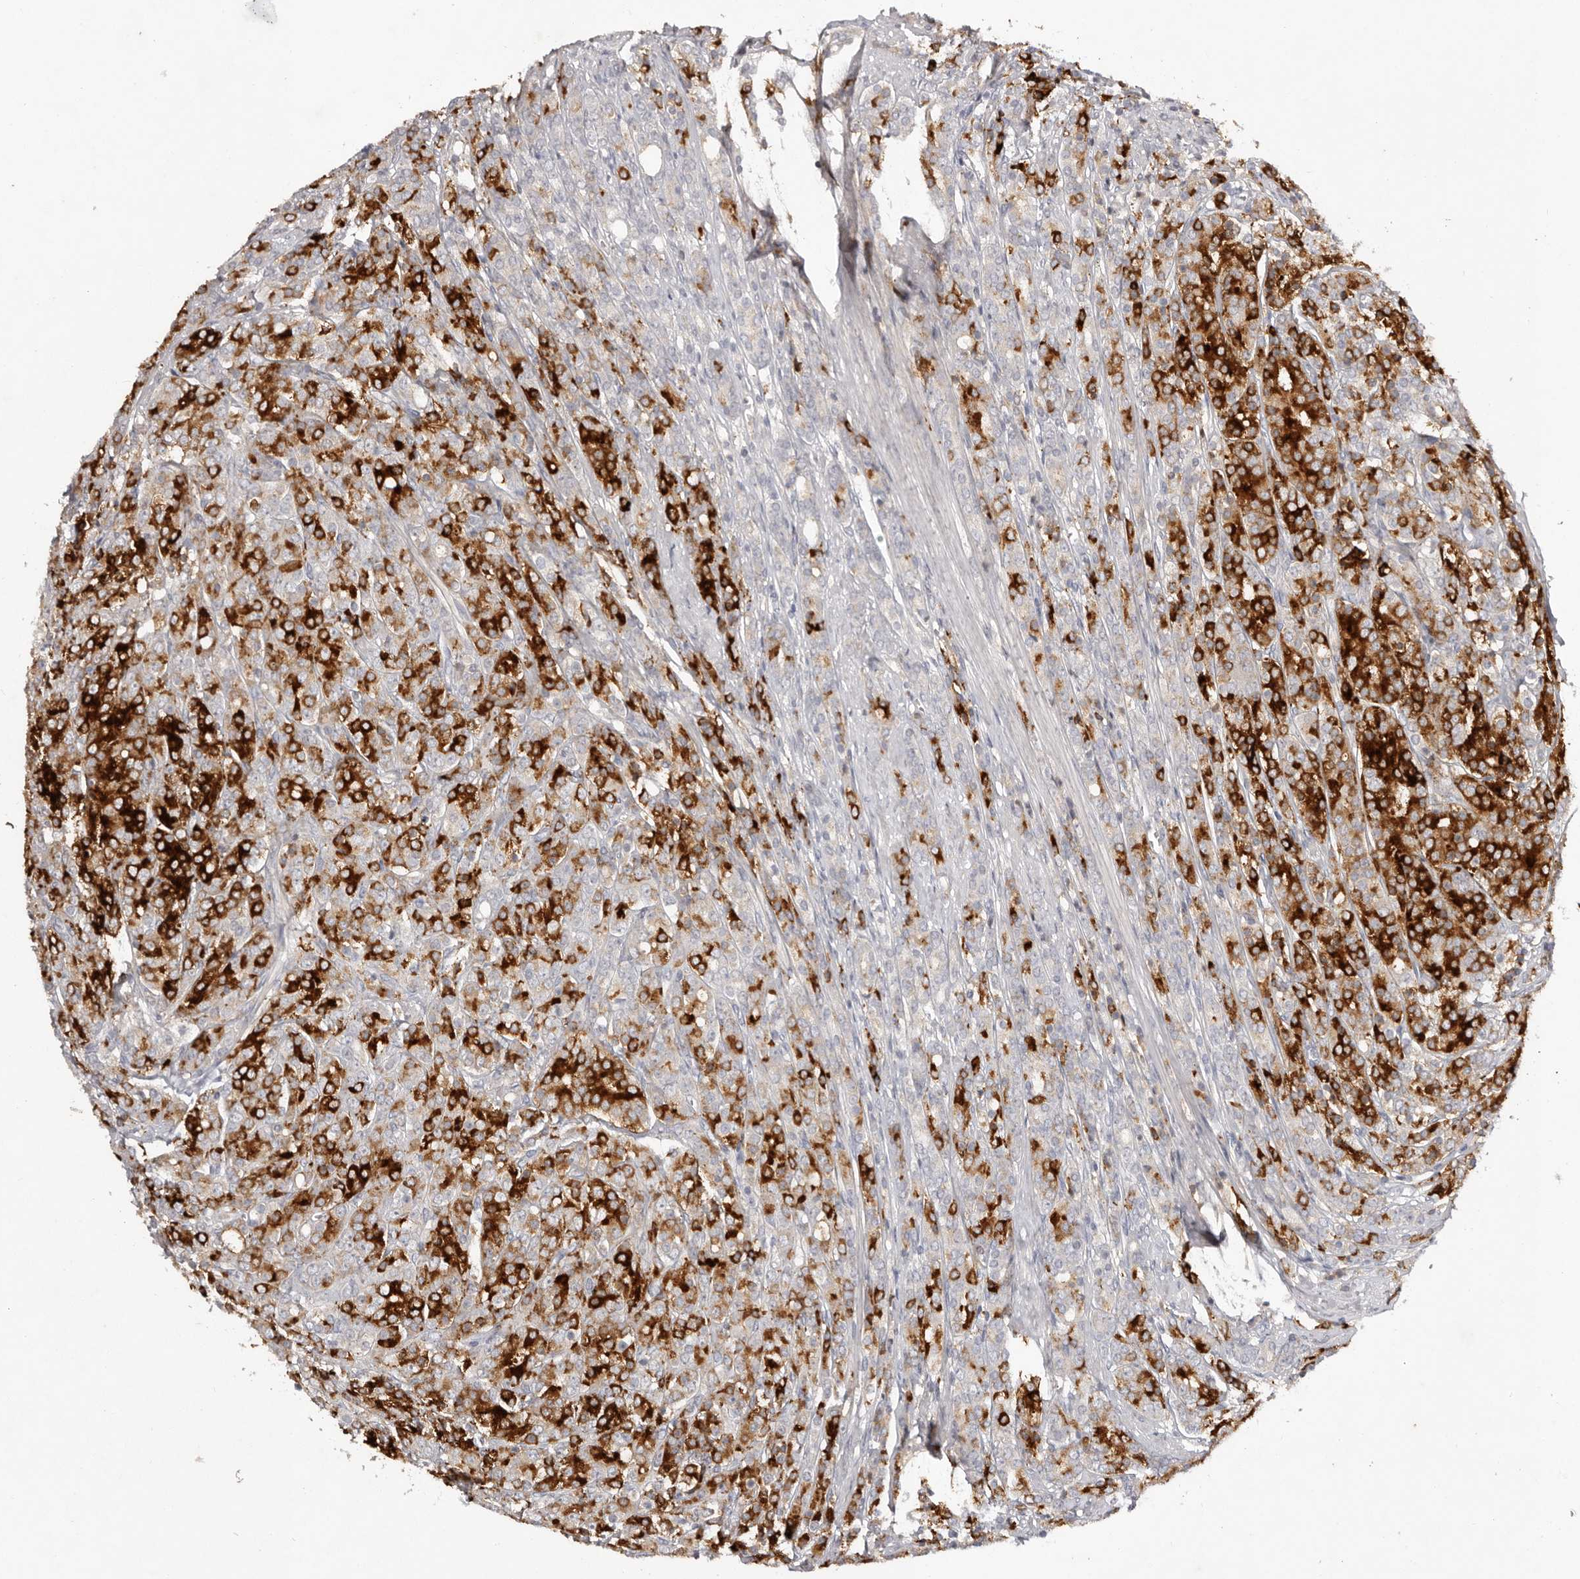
{"staining": {"intensity": "strong", "quantity": ">75%", "location": "cytoplasmic/membranous"}, "tissue": "prostate cancer", "cell_type": "Tumor cells", "image_type": "cancer", "snomed": [{"axis": "morphology", "description": "Adenocarcinoma, High grade"}, {"axis": "topography", "description": "Prostate"}], "caption": "Adenocarcinoma (high-grade) (prostate) stained with DAB (3,3'-diaminobenzidine) immunohistochemistry demonstrates high levels of strong cytoplasmic/membranous staining in about >75% of tumor cells.", "gene": "SCUBE2", "patient": {"sex": "male", "age": 62}}